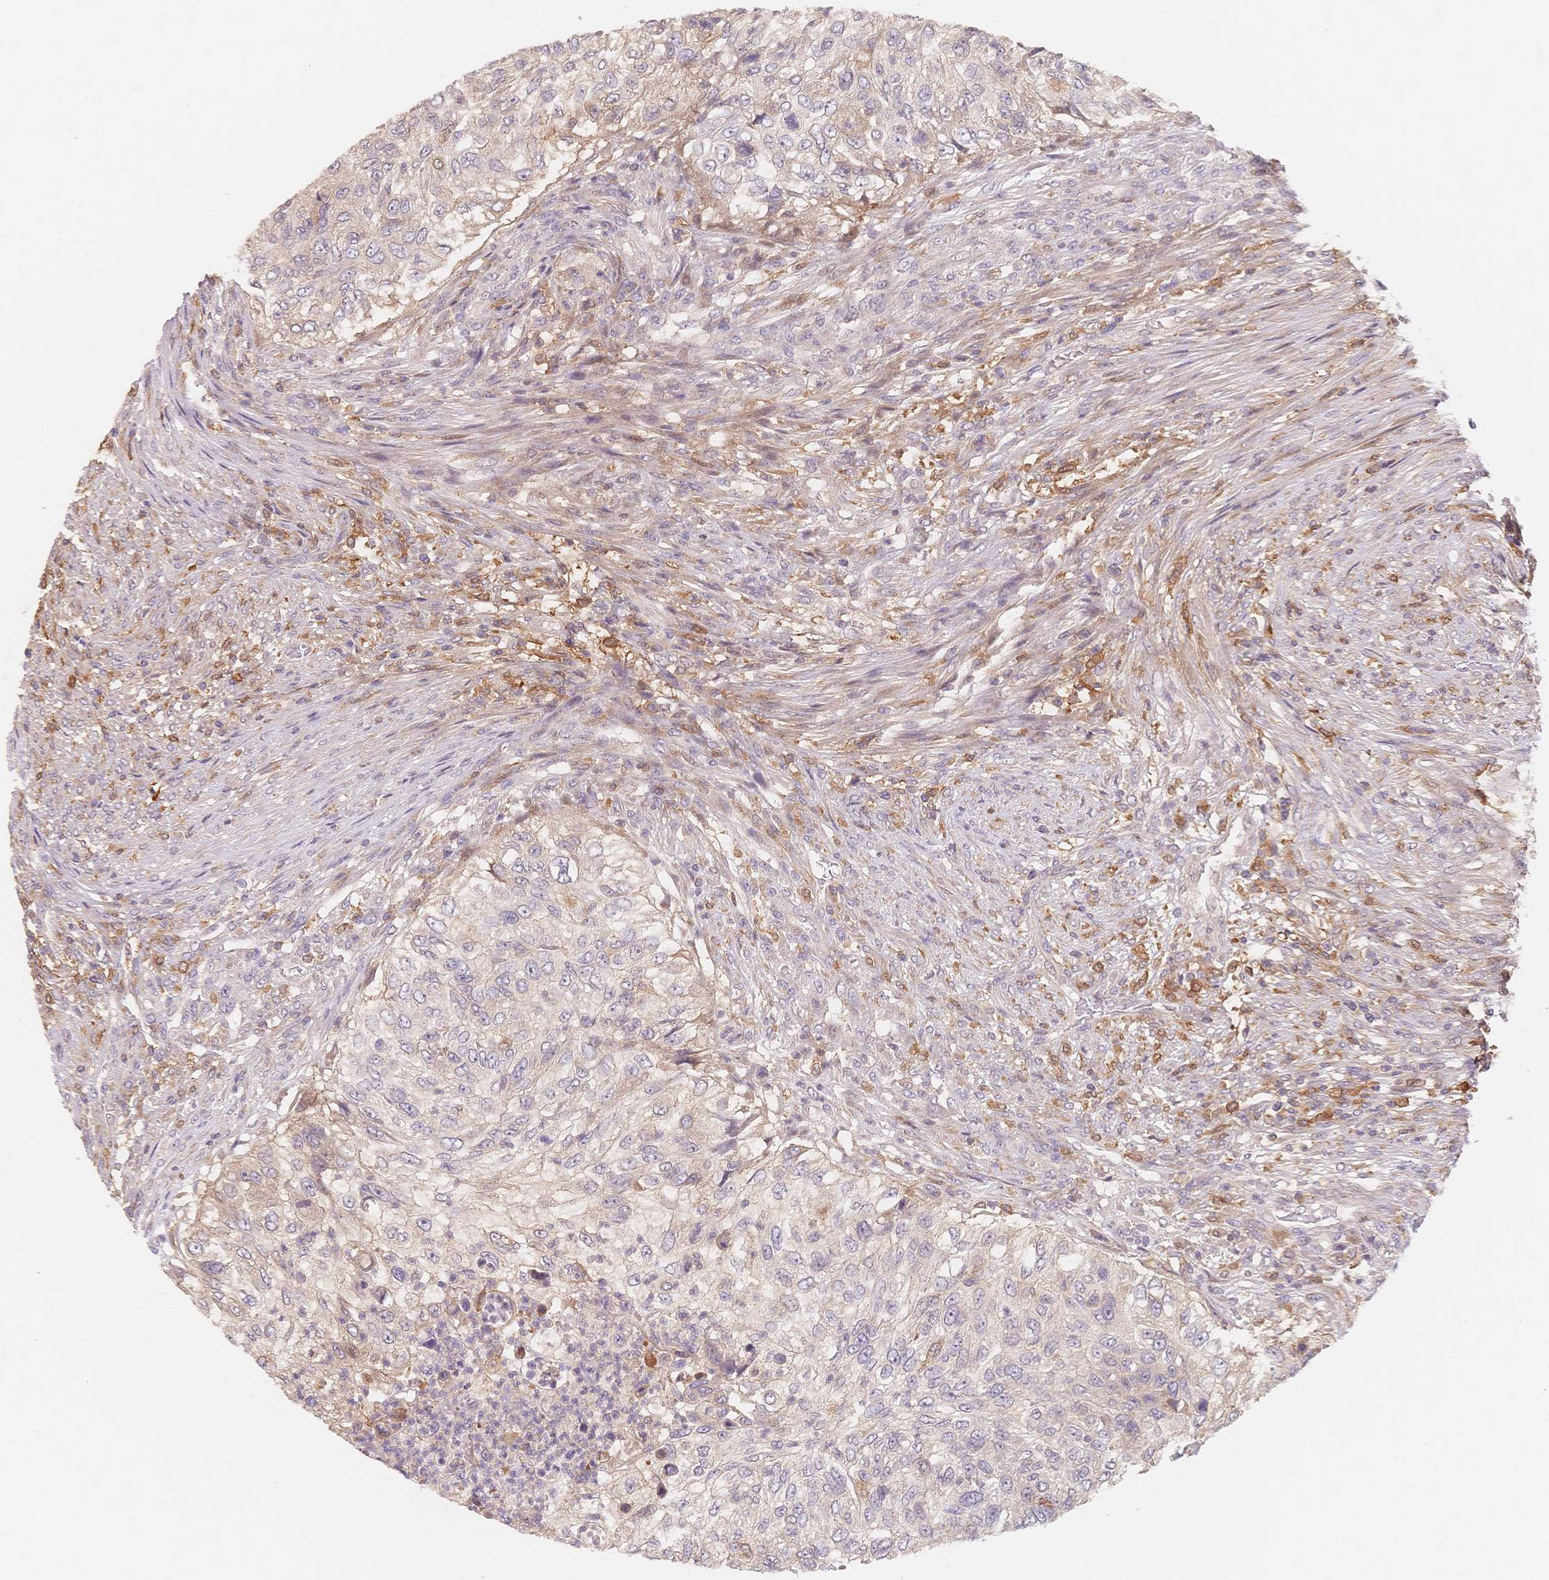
{"staining": {"intensity": "negative", "quantity": "none", "location": "none"}, "tissue": "urothelial cancer", "cell_type": "Tumor cells", "image_type": "cancer", "snomed": [{"axis": "morphology", "description": "Urothelial carcinoma, High grade"}, {"axis": "topography", "description": "Urinary bladder"}], "caption": "This is a image of immunohistochemistry staining of high-grade urothelial carcinoma, which shows no expression in tumor cells.", "gene": "C12orf75", "patient": {"sex": "female", "age": 60}}